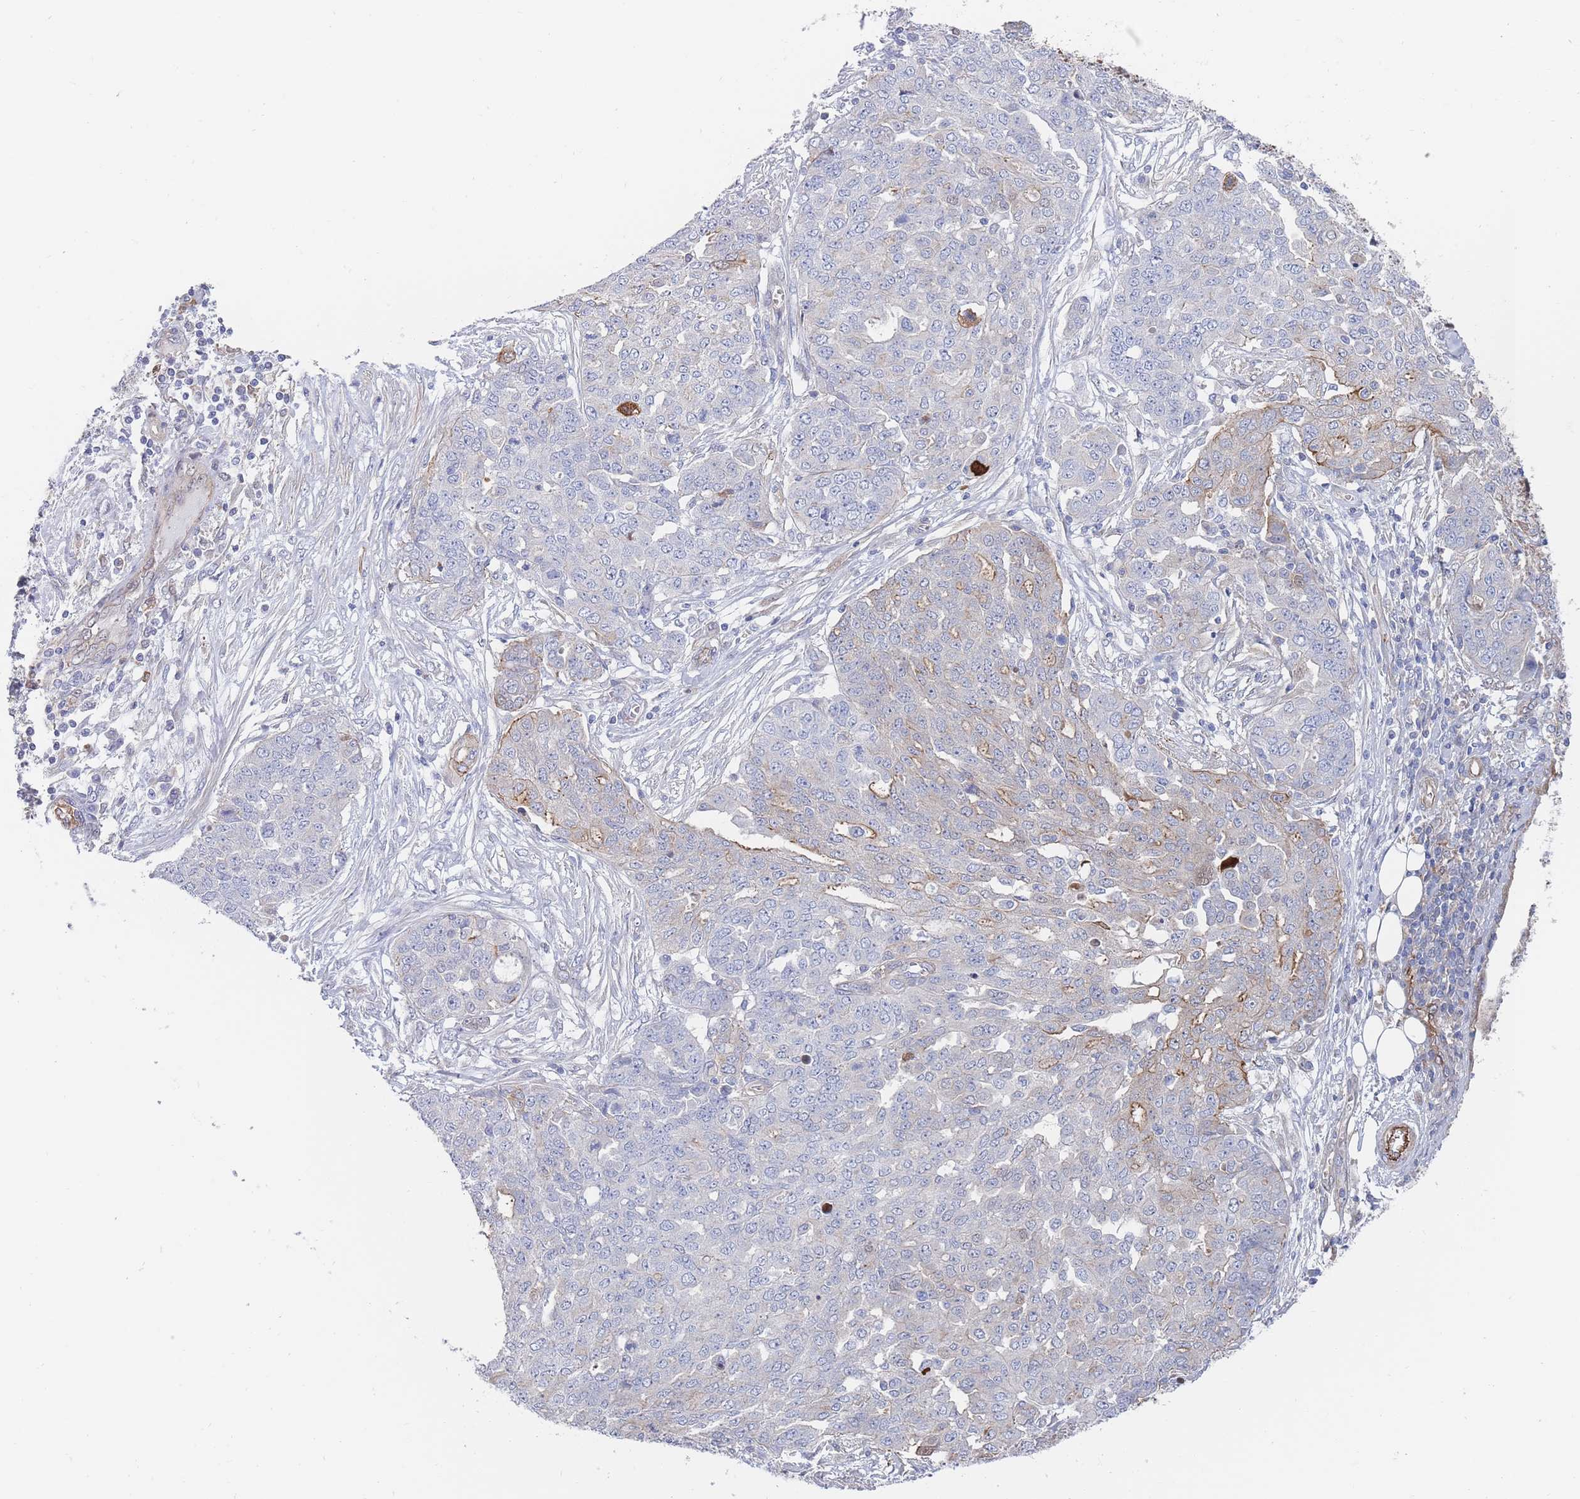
{"staining": {"intensity": "negative", "quantity": "none", "location": "none"}, "tissue": "ovarian cancer", "cell_type": "Tumor cells", "image_type": "cancer", "snomed": [{"axis": "morphology", "description": "Cystadenocarcinoma, serous, NOS"}, {"axis": "topography", "description": "Soft tissue"}, {"axis": "topography", "description": "Ovary"}], "caption": "Immunohistochemistry image of ovarian serous cystadenocarcinoma stained for a protein (brown), which shows no positivity in tumor cells.", "gene": "G6PC1", "patient": {"sex": "female", "age": 57}}